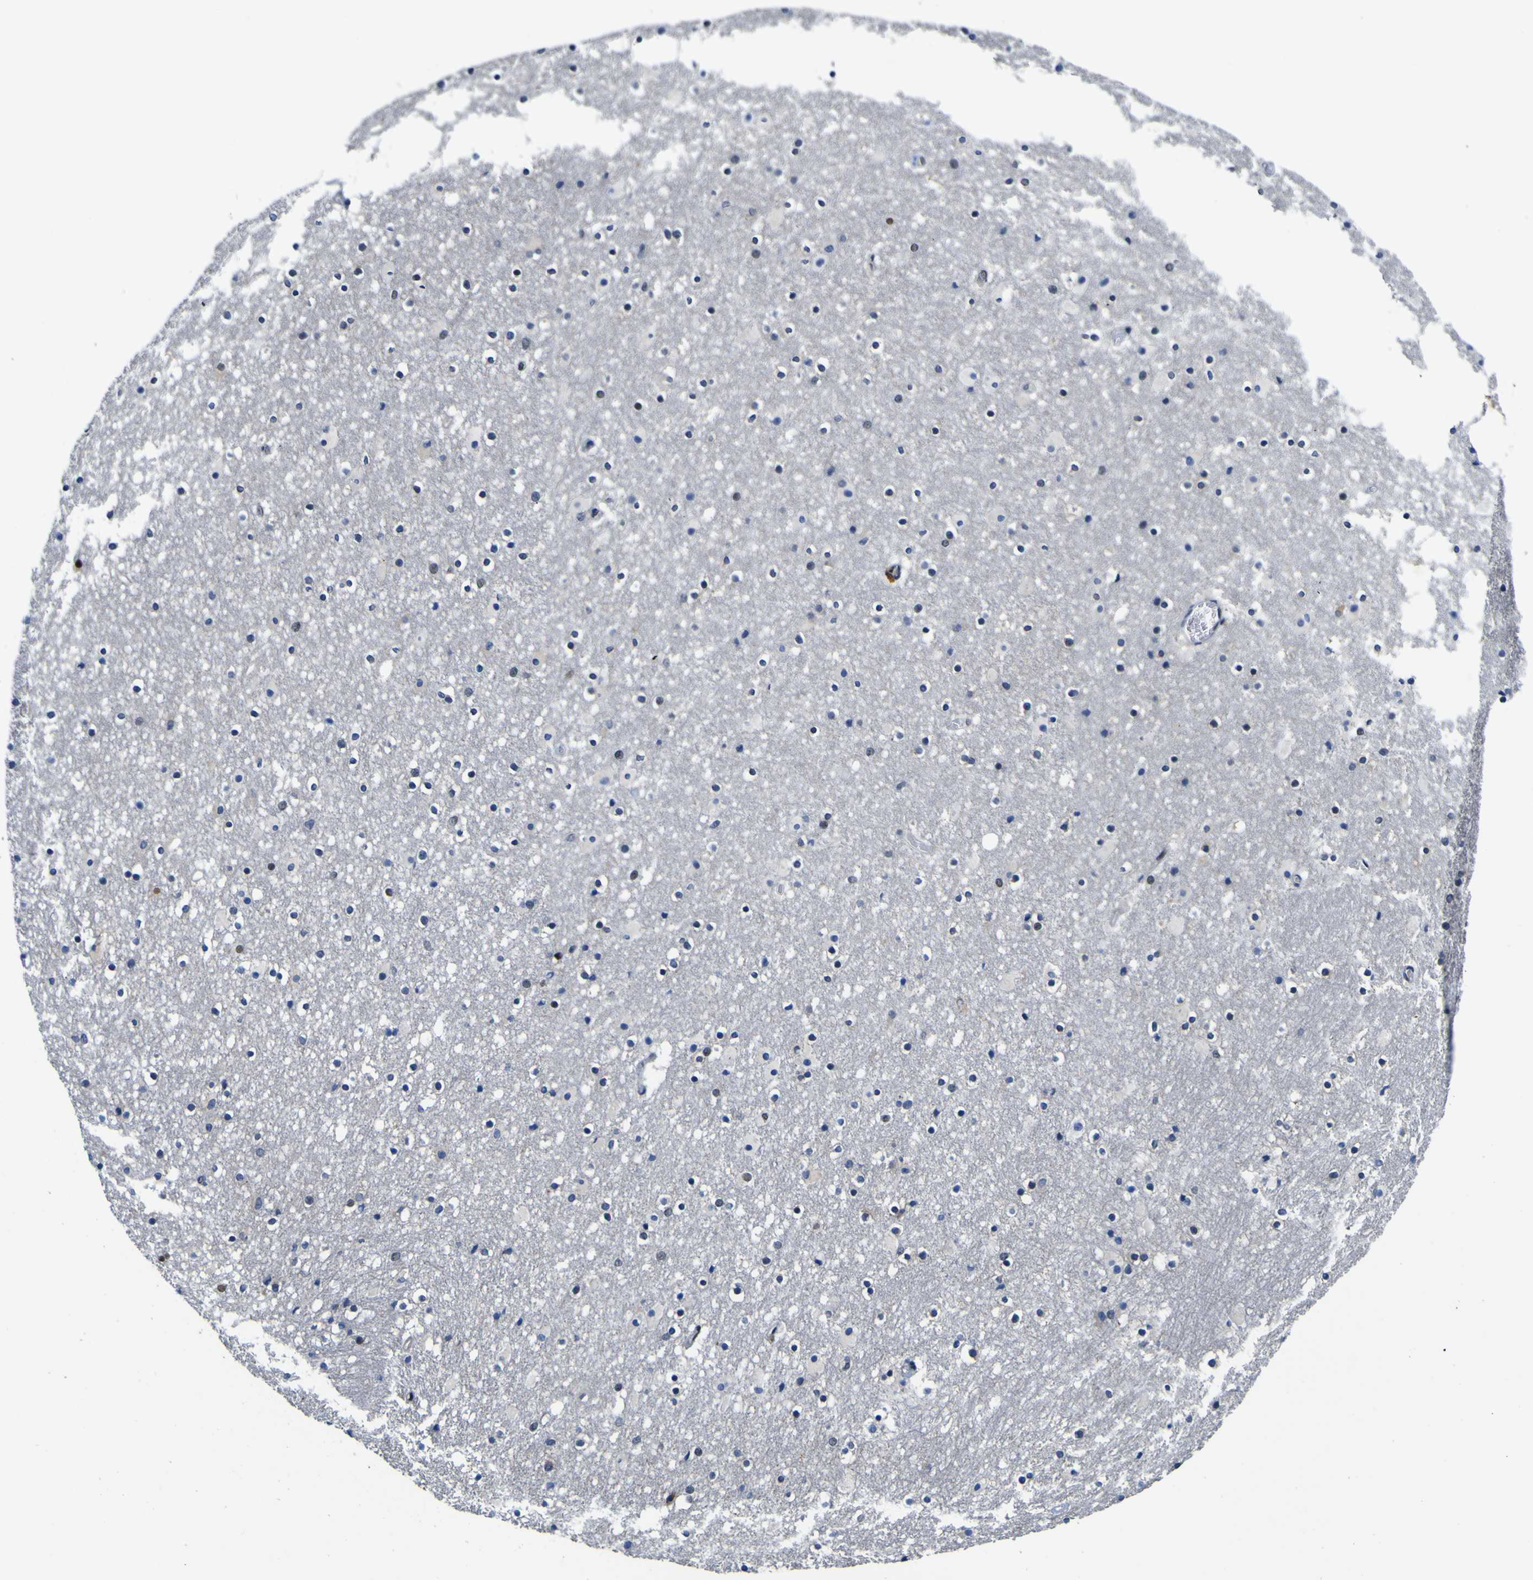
{"staining": {"intensity": "weak", "quantity": "<25%", "location": "nuclear"}, "tissue": "caudate", "cell_type": "Glial cells", "image_type": "normal", "snomed": [{"axis": "morphology", "description": "Normal tissue, NOS"}, {"axis": "topography", "description": "Lateral ventricle wall"}], "caption": "A photomicrograph of human caudate is negative for staining in glial cells. (Brightfield microscopy of DAB (3,3'-diaminobenzidine) immunohistochemistry at high magnification).", "gene": "CUL4B", "patient": {"sex": "male", "age": 45}}